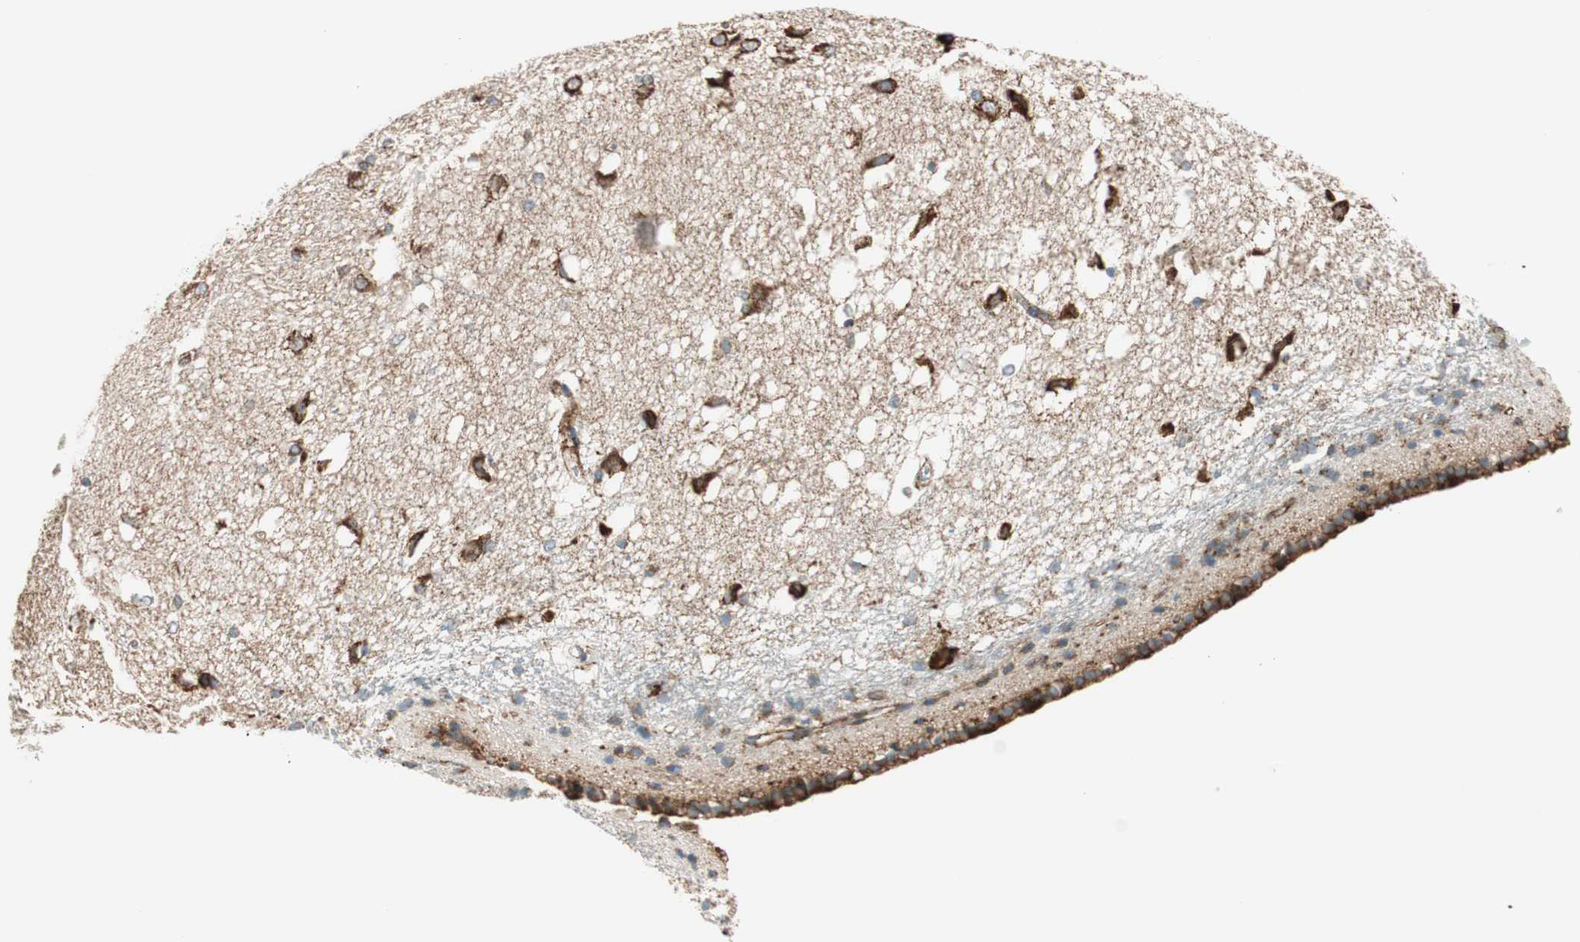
{"staining": {"intensity": "moderate", "quantity": "<25%", "location": "cytoplasmic/membranous"}, "tissue": "caudate", "cell_type": "Glial cells", "image_type": "normal", "snomed": [{"axis": "morphology", "description": "Normal tissue, NOS"}, {"axis": "topography", "description": "Lateral ventricle wall"}], "caption": "Immunohistochemical staining of normal human caudate displays <25% levels of moderate cytoplasmic/membranous protein staining in approximately <25% of glial cells. The staining is performed using DAB brown chromogen to label protein expression. The nuclei are counter-stained blue using hematoxylin.", "gene": "PRKCSH", "patient": {"sex": "female", "age": 19}}